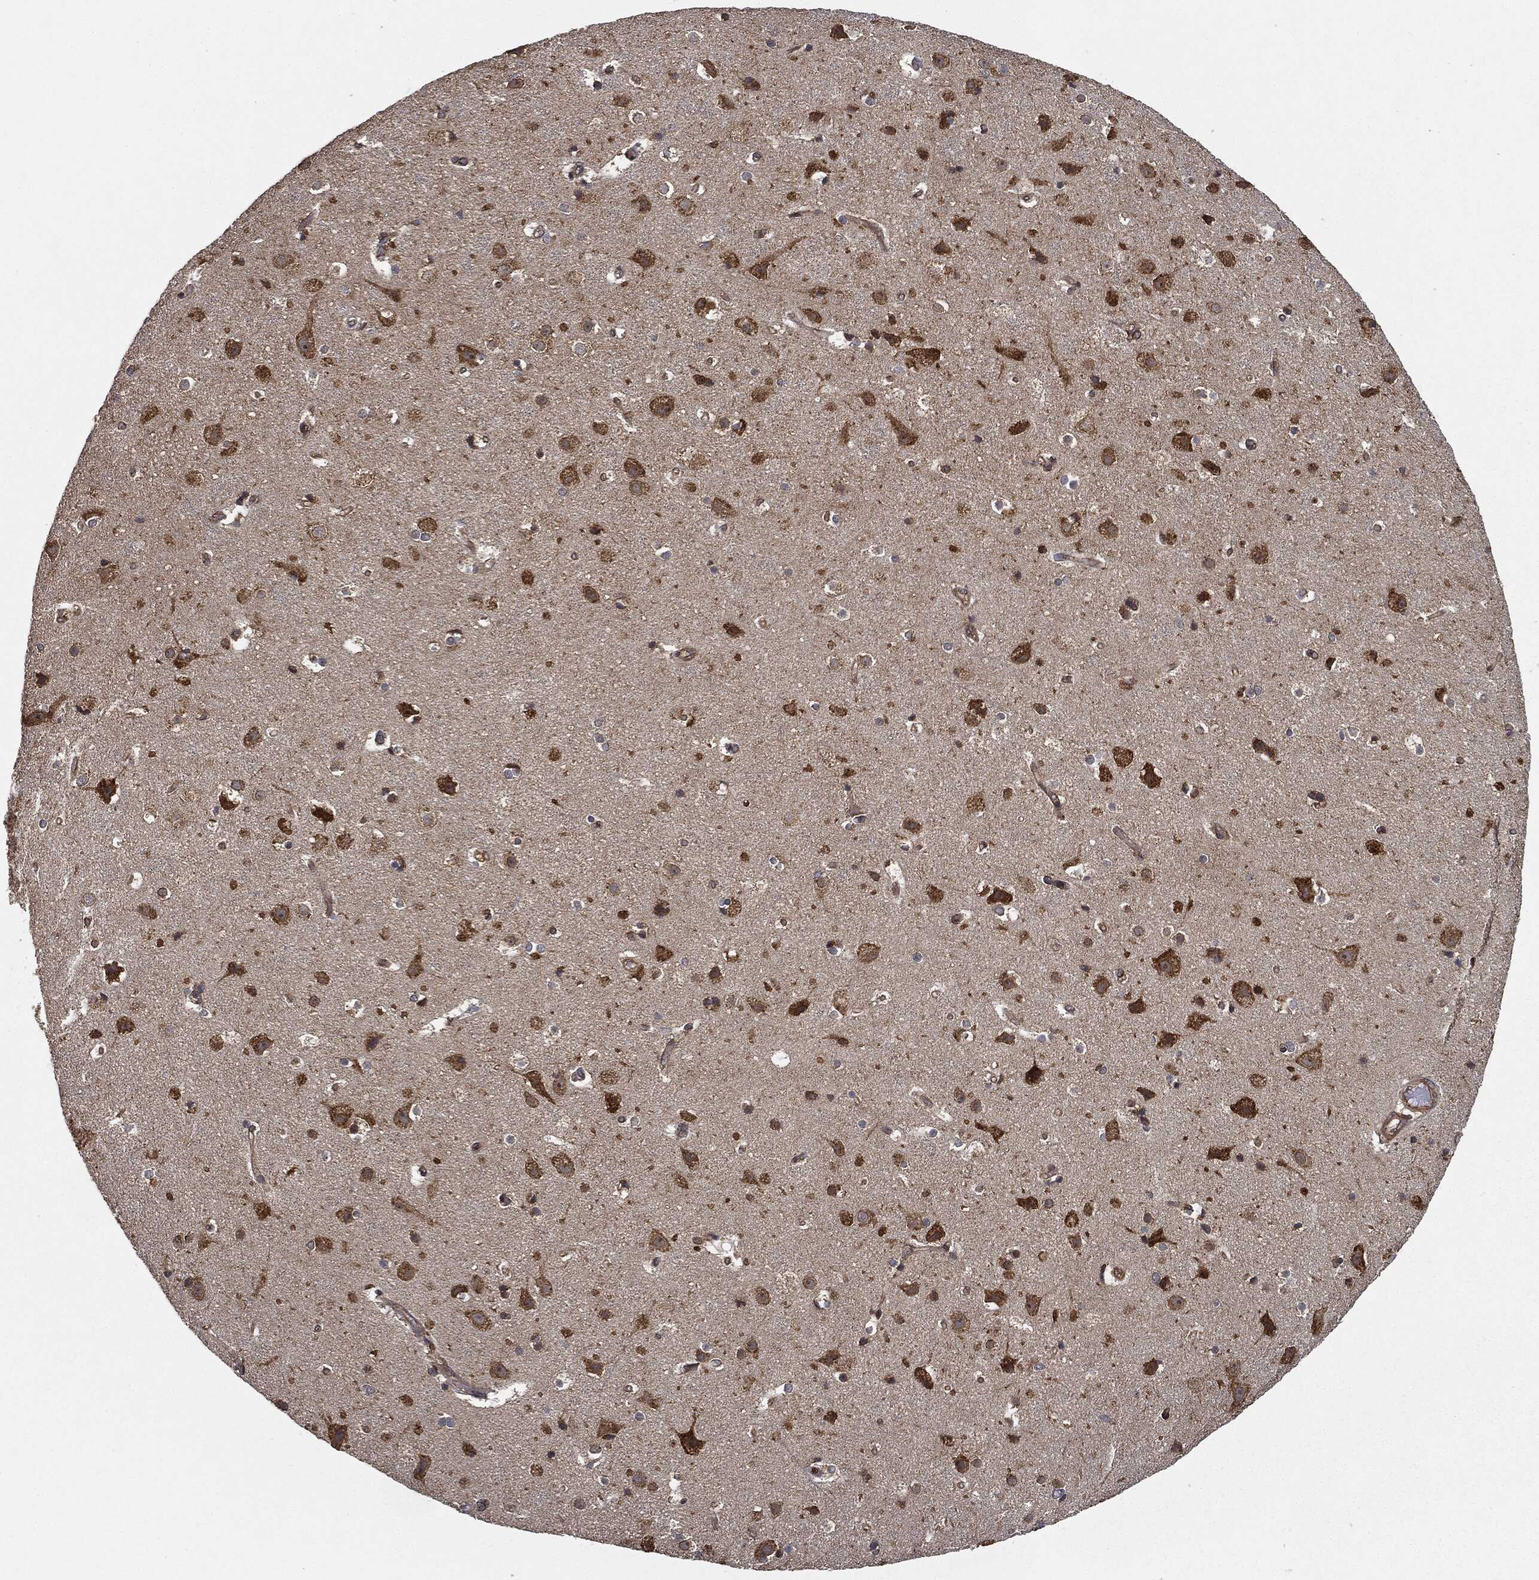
{"staining": {"intensity": "negative", "quantity": "none", "location": "none"}, "tissue": "cerebral cortex", "cell_type": "Endothelial cells", "image_type": "normal", "snomed": [{"axis": "morphology", "description": "Normal tissue, NOS"}, {"axis": "topography", "description": "Cerebral cortex"}], "caption": "High power microscopy micrograph of an immunohistochemistry histopathology image of unremarkable cerebral cortex, revealing no significant positivity in endothelial cells. The staining was performed using DAB (3,3'-diaminobenzidine) to visualize the protein expression in brown, while the nuclei were stained in blue with hematoxylin (Magnification: 20x).", "gene": "MIER2", "patient": {"sex": "female", "age": 52}}